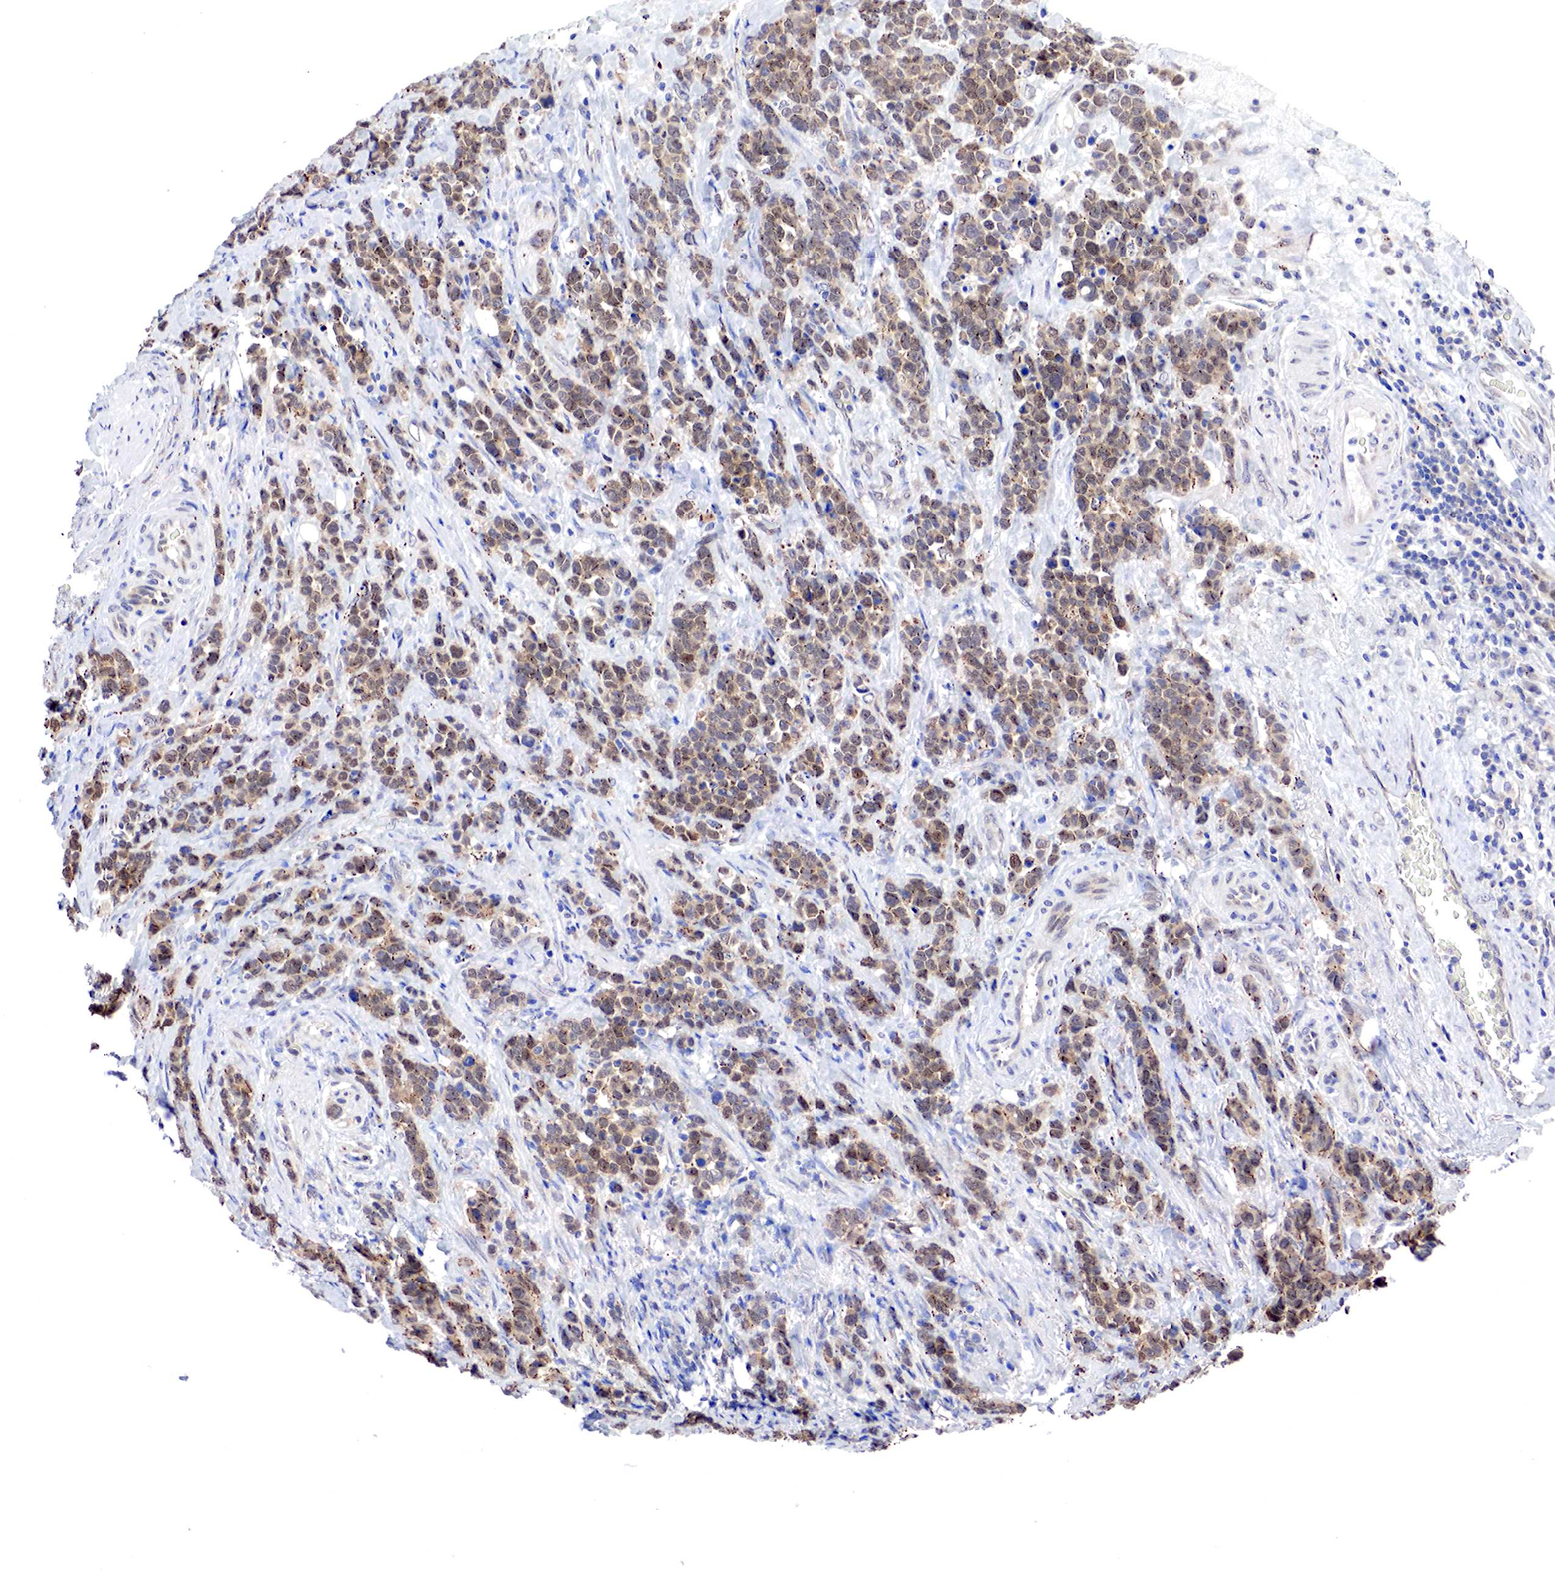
{"staining": {"intensity": "moderate", "quantity": ">75%", "location": "cytoplasmic/membranous,nuclear"}, "tissue": "stomach cancer", "cell_type": "Tumor cells", "image_type": "cancer", "snomed": [{"axis": "morphology", "description": "Adenocarcinoma, NOS"}, {"axis": "topography", "description": "Stomach, upper"}], "caption": "DAB (3,3'-diaminobenzidine) immunohistochemical staining of human stomach cancer shows moderate cytoplasmic/membranous and nuclear protein expression in approximately >75% of tumor cells.", "gene": "PABIR2", "patient": {"sex": "male", "age": 71}}